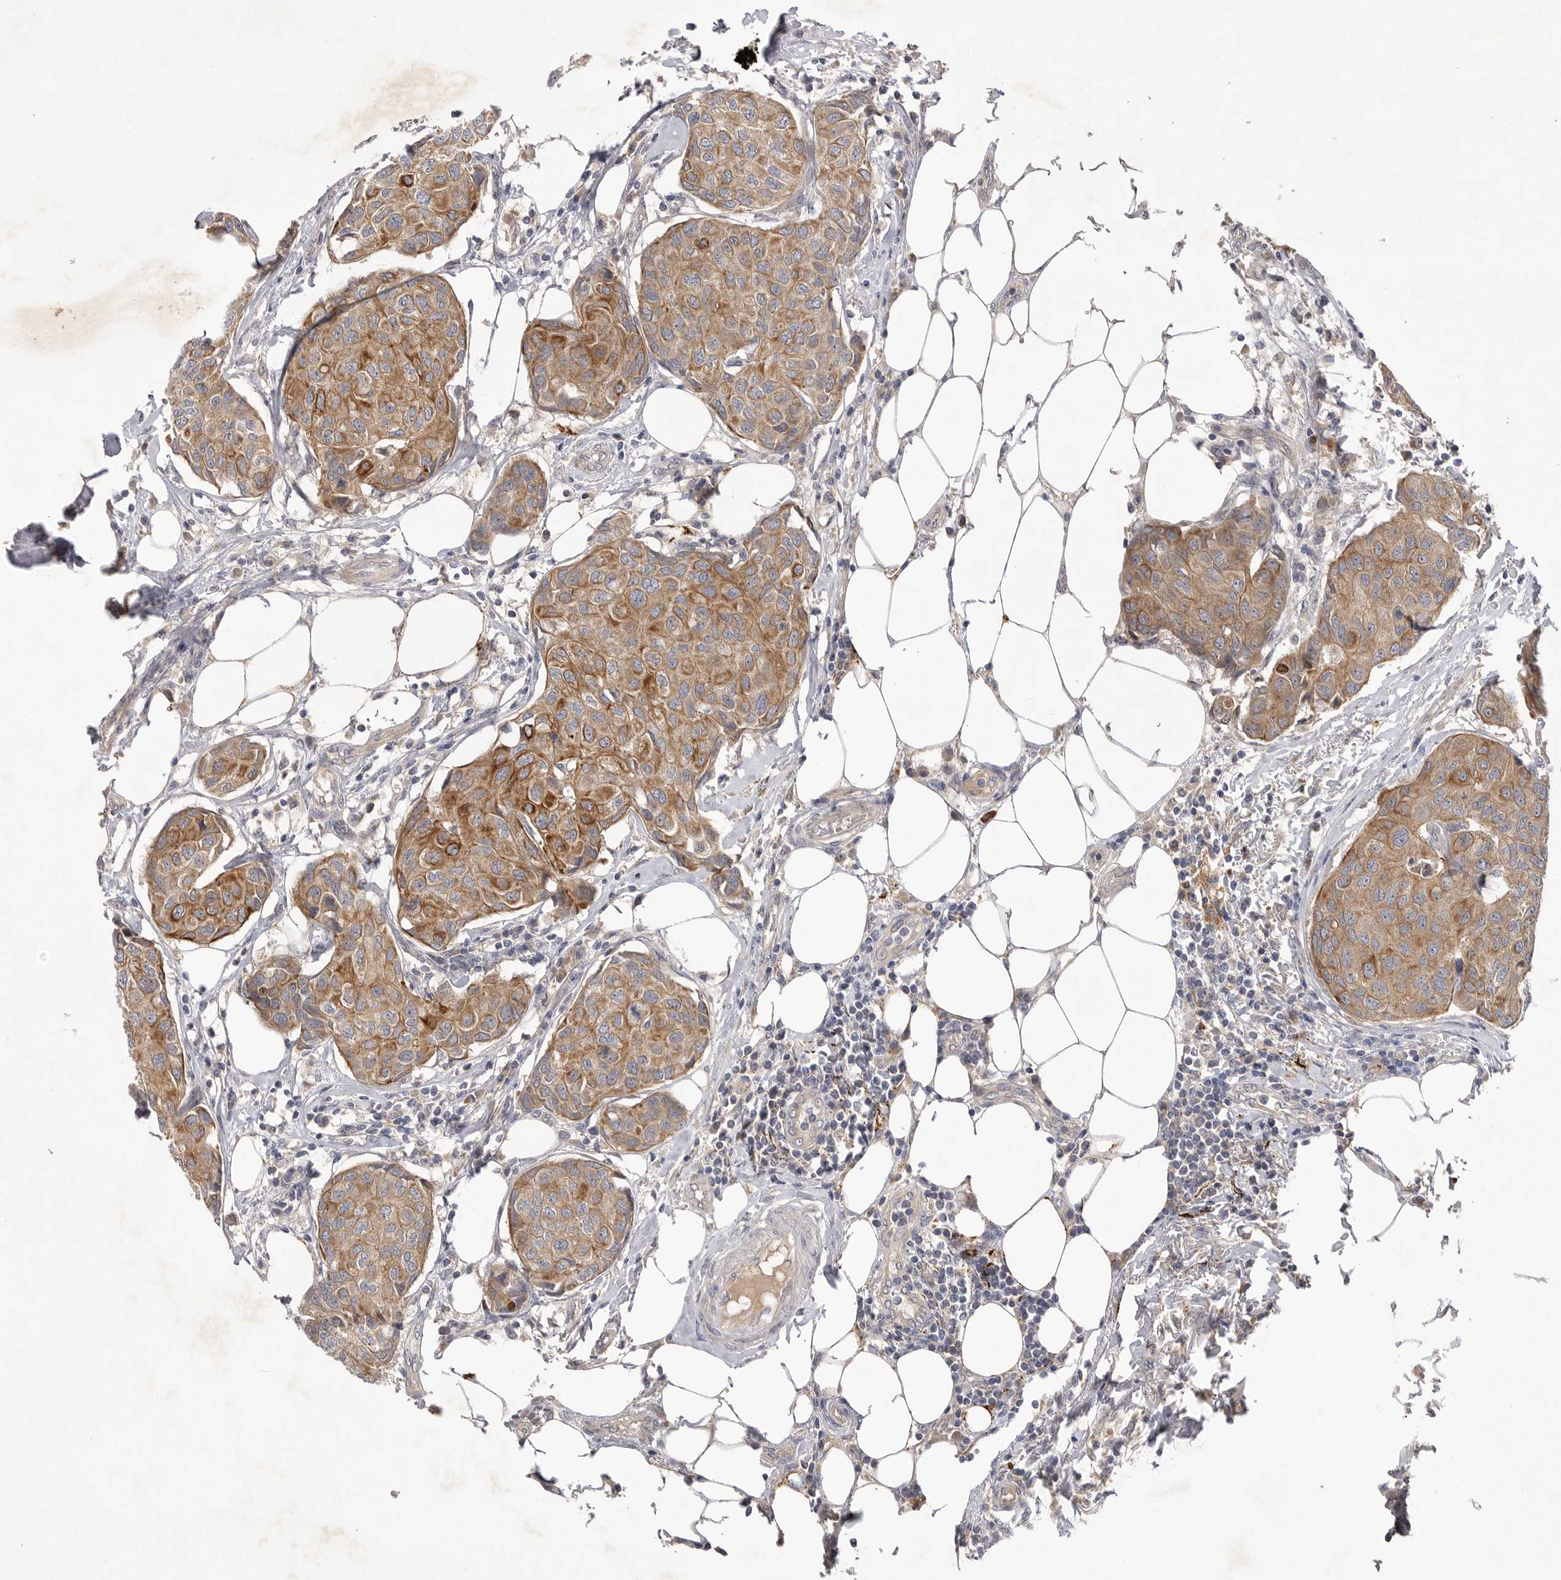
{"staining": {"intensity": "moderate", "quantity": ">75%", "location": "cytoplasmic/membranous"}, "tissue": "breast cancer", "cell_type": "Tumor cells", "image_type": "cancer", "snomed": [{"axis": "morphology", "description": "Duct carcinoma"}, {"axis": "topography", "description": "Breast"}], "caption": "A brown stain highlights moderate cytoplasmic/membranous positivity of a protein in human breast invasive ductal carcinoma tumor cells. (DAB (3,3'-diaminobenzidine) = brown stain, brightfield microscopy at high magnification).", "gene": "DHDDS", "patient": {"sex": "female", "age": 80}}